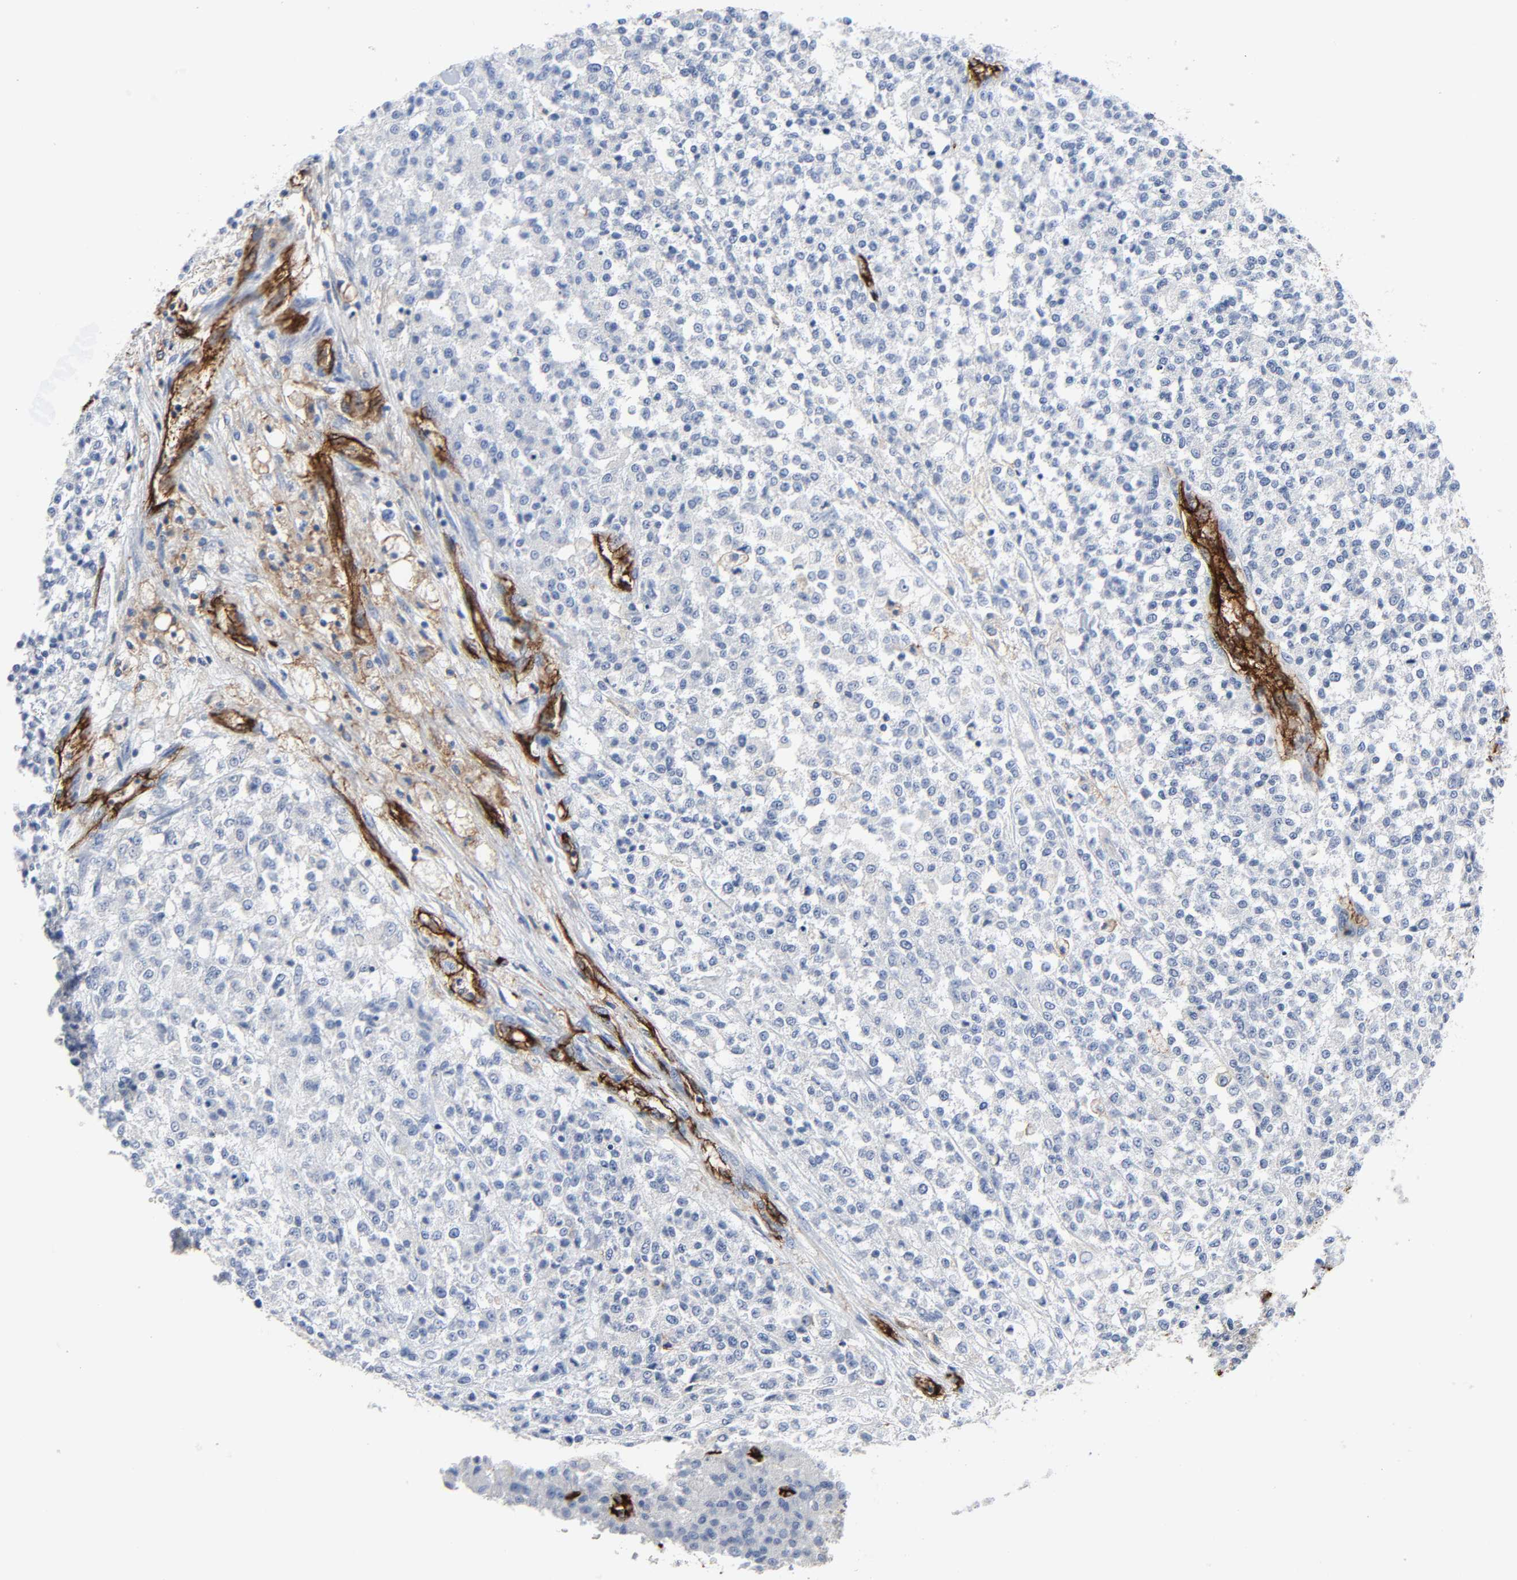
{"staining": {"intensity": "negative", "quantity": "none", "location": "none"}, "tissue": "testis cancer", "cell_type": "Tumor cells", "image_type": "cancer", "snomed": [{"axis": "morphology", "description": "Seminoma, NOS"}, {"axis": "topography", "description": "Testis"}], "caption": "Immunohistochemistry of testis cancer displays no staining in tumor cells.", "gene": "PECAM1", "patient": {"sex": "male", "age": 59}}